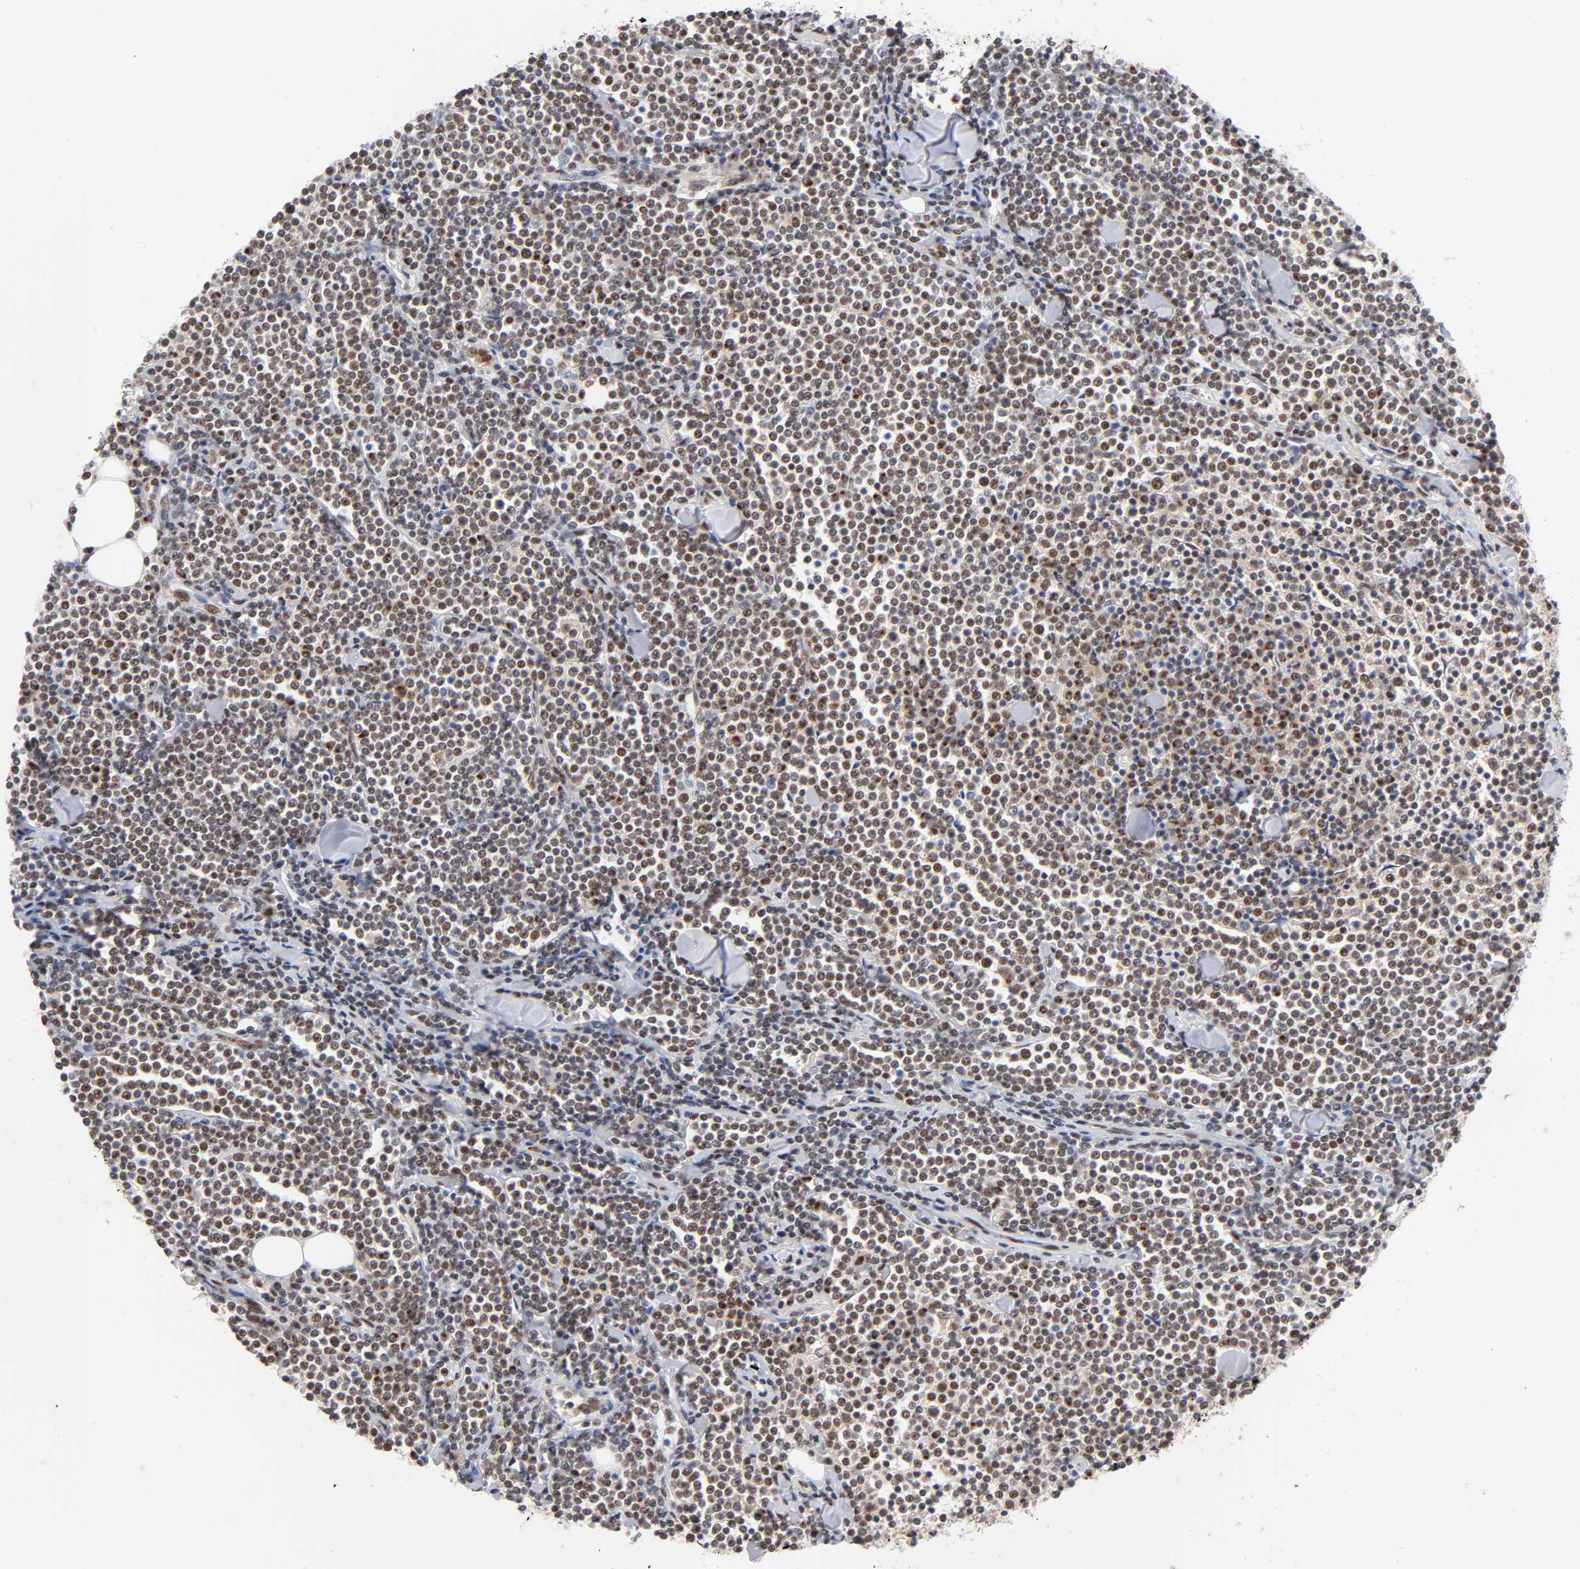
{"staining": {"intensity": "strong", "quantity": ">75%", "location": "nuclear"}, "tissue": "lymphoma", "cell_type": "Tumor cells", "image_type": "cancer", "snomed": [{"axis": "morphology", "description": "Malignant lymphoma, non-Hodgkin's type, Low grade"}, {"axis": "topography", "description": "Soft tissue"}], "caption": "Human malignant lymphoma, non-Hodgkin's type (low-grade) stained with a brown dye reveals strong nuclear positive positivity in approximately >75% of tumor cells.", "gene": "EP300", "patient": {"sex": "male", "age": 92}}